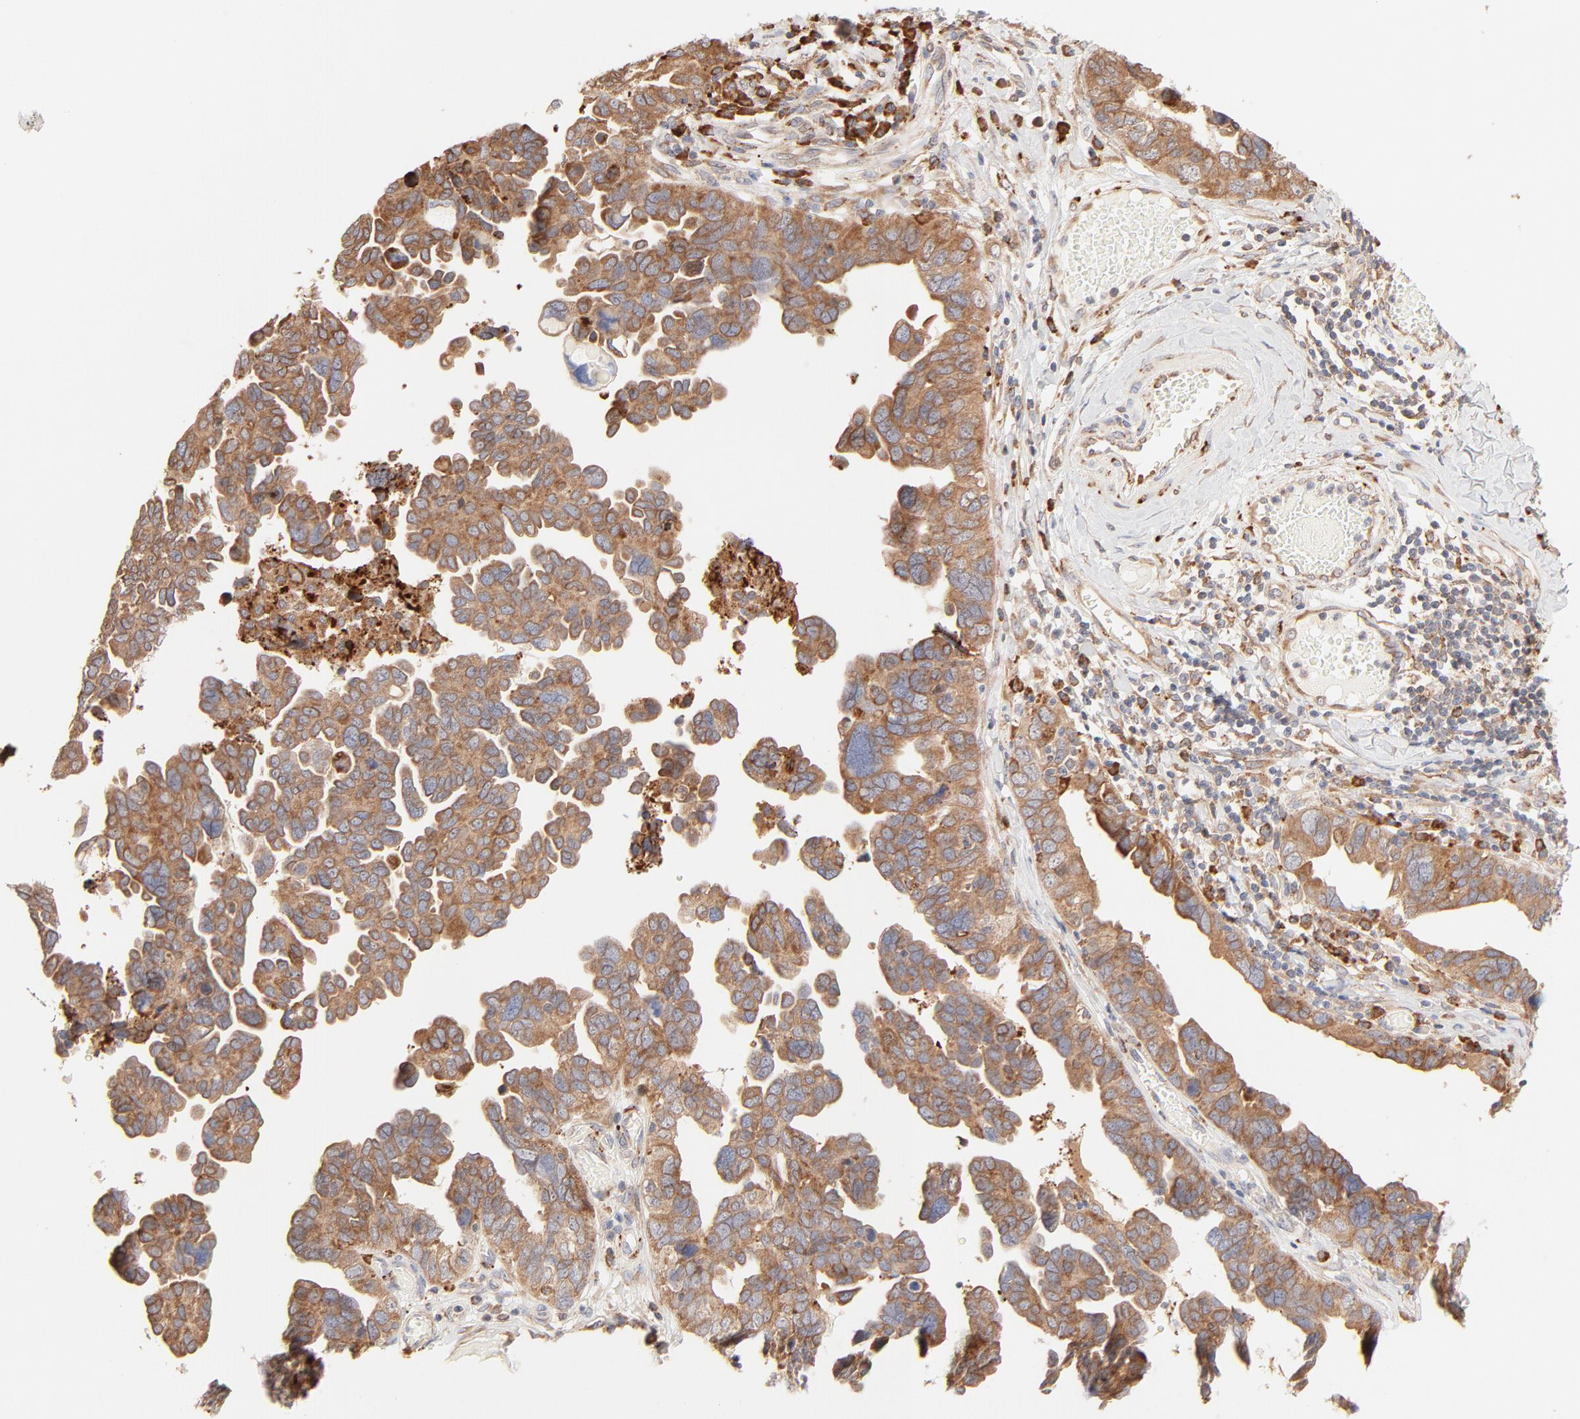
{"staining": {"intensity": "strong", "quantity": ">75%", "location": "cytoplasmic/membranous"}, "tissue": "ovarian cancer", "cell_type": "Tumor cells", "image_type": "cancer", "snomed": [{"axis": "morphology", "description": "Cystadenocarcinoma, serous, NOS"}, {"axis": "topography", "description": "Ovary"}], "caption": "The micrograph exhibits staining of serous cystadenocarcinoma (ovarian), revealing strong cytoplasmic/membranous protein staining (brown color) within tumor cells. The staining was performed using DAB to visualize the protein expression in brown, while the nuclei were stained in blue with hematoxylin (Magnification: 20x).", "gene": "PARP12", "patient": {"sex": "female", "age": 64}}